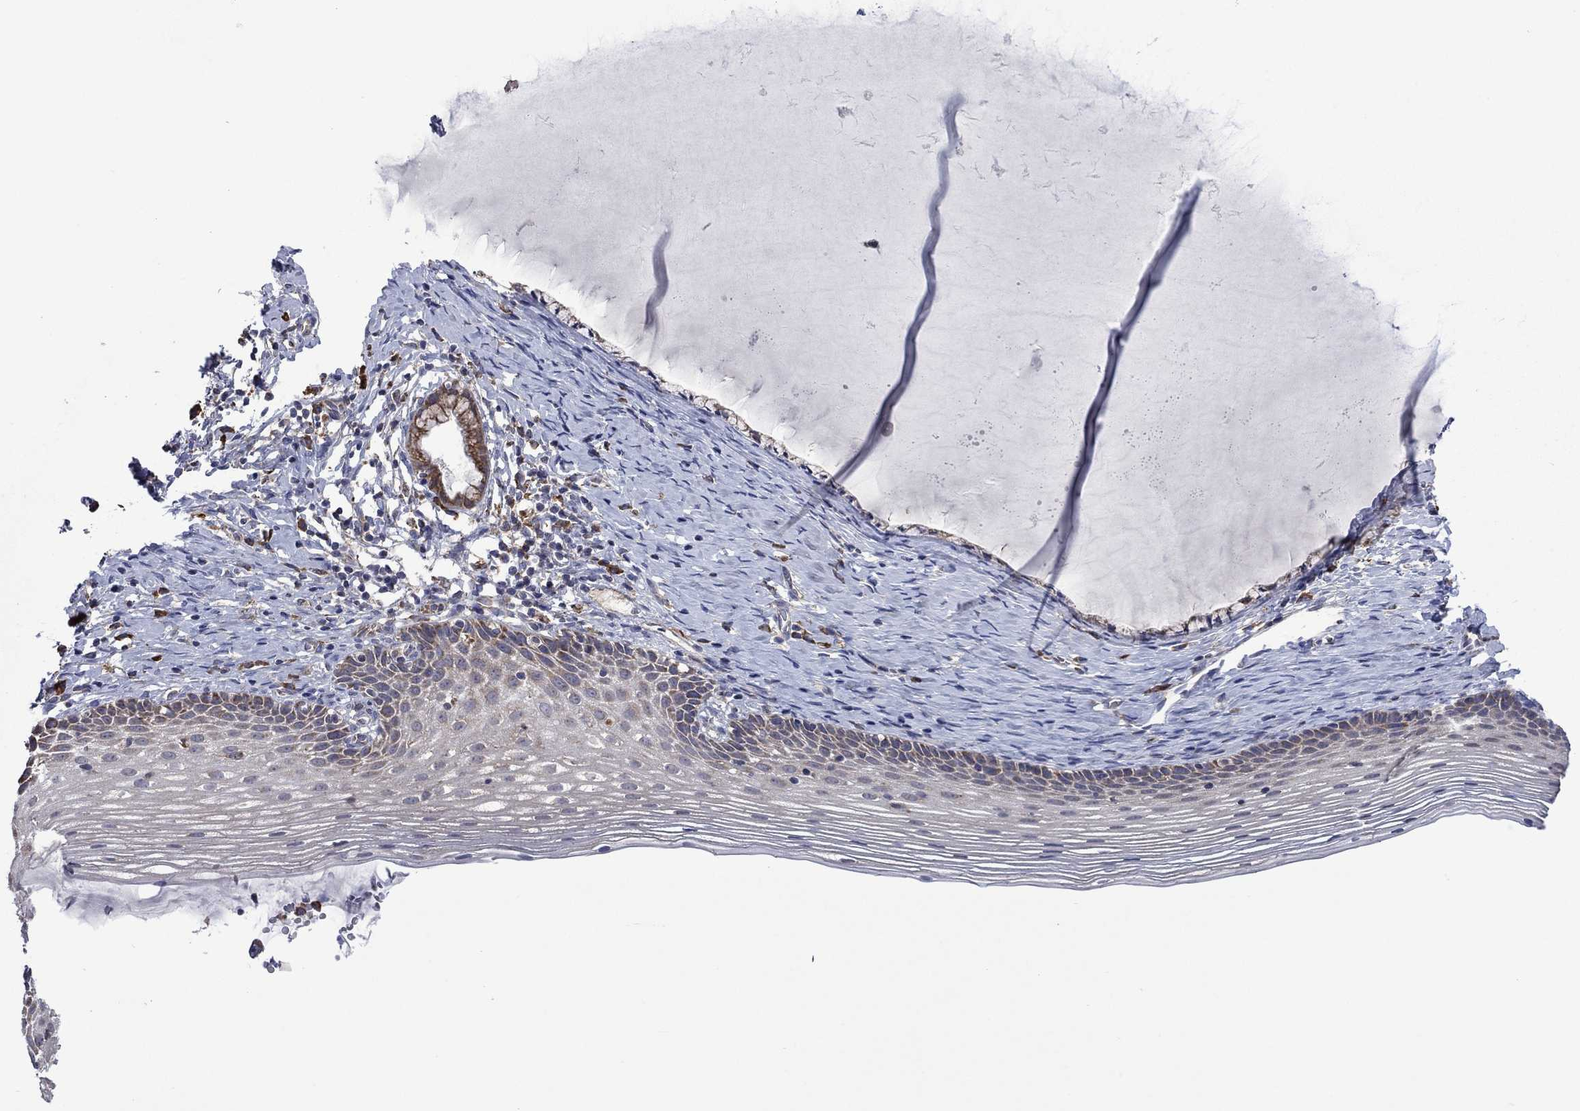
{"staining": {"intensity": "negative", "quantity": "none", "location": "none"}, "tissue": "cervix", "cell_type": "Glandular cells", "image_type": "normal", "snomed": [{"axis": "morphology", "description": "Normal tissue, NOS"}, {"axis": "topography", "description": "Cervix"}], "caption": "Photomicrograph shows no significant protein staining in glandular cells of benign cervix.", "gene": "FURIN", "patient": {"sex": "female", "age": 39}}